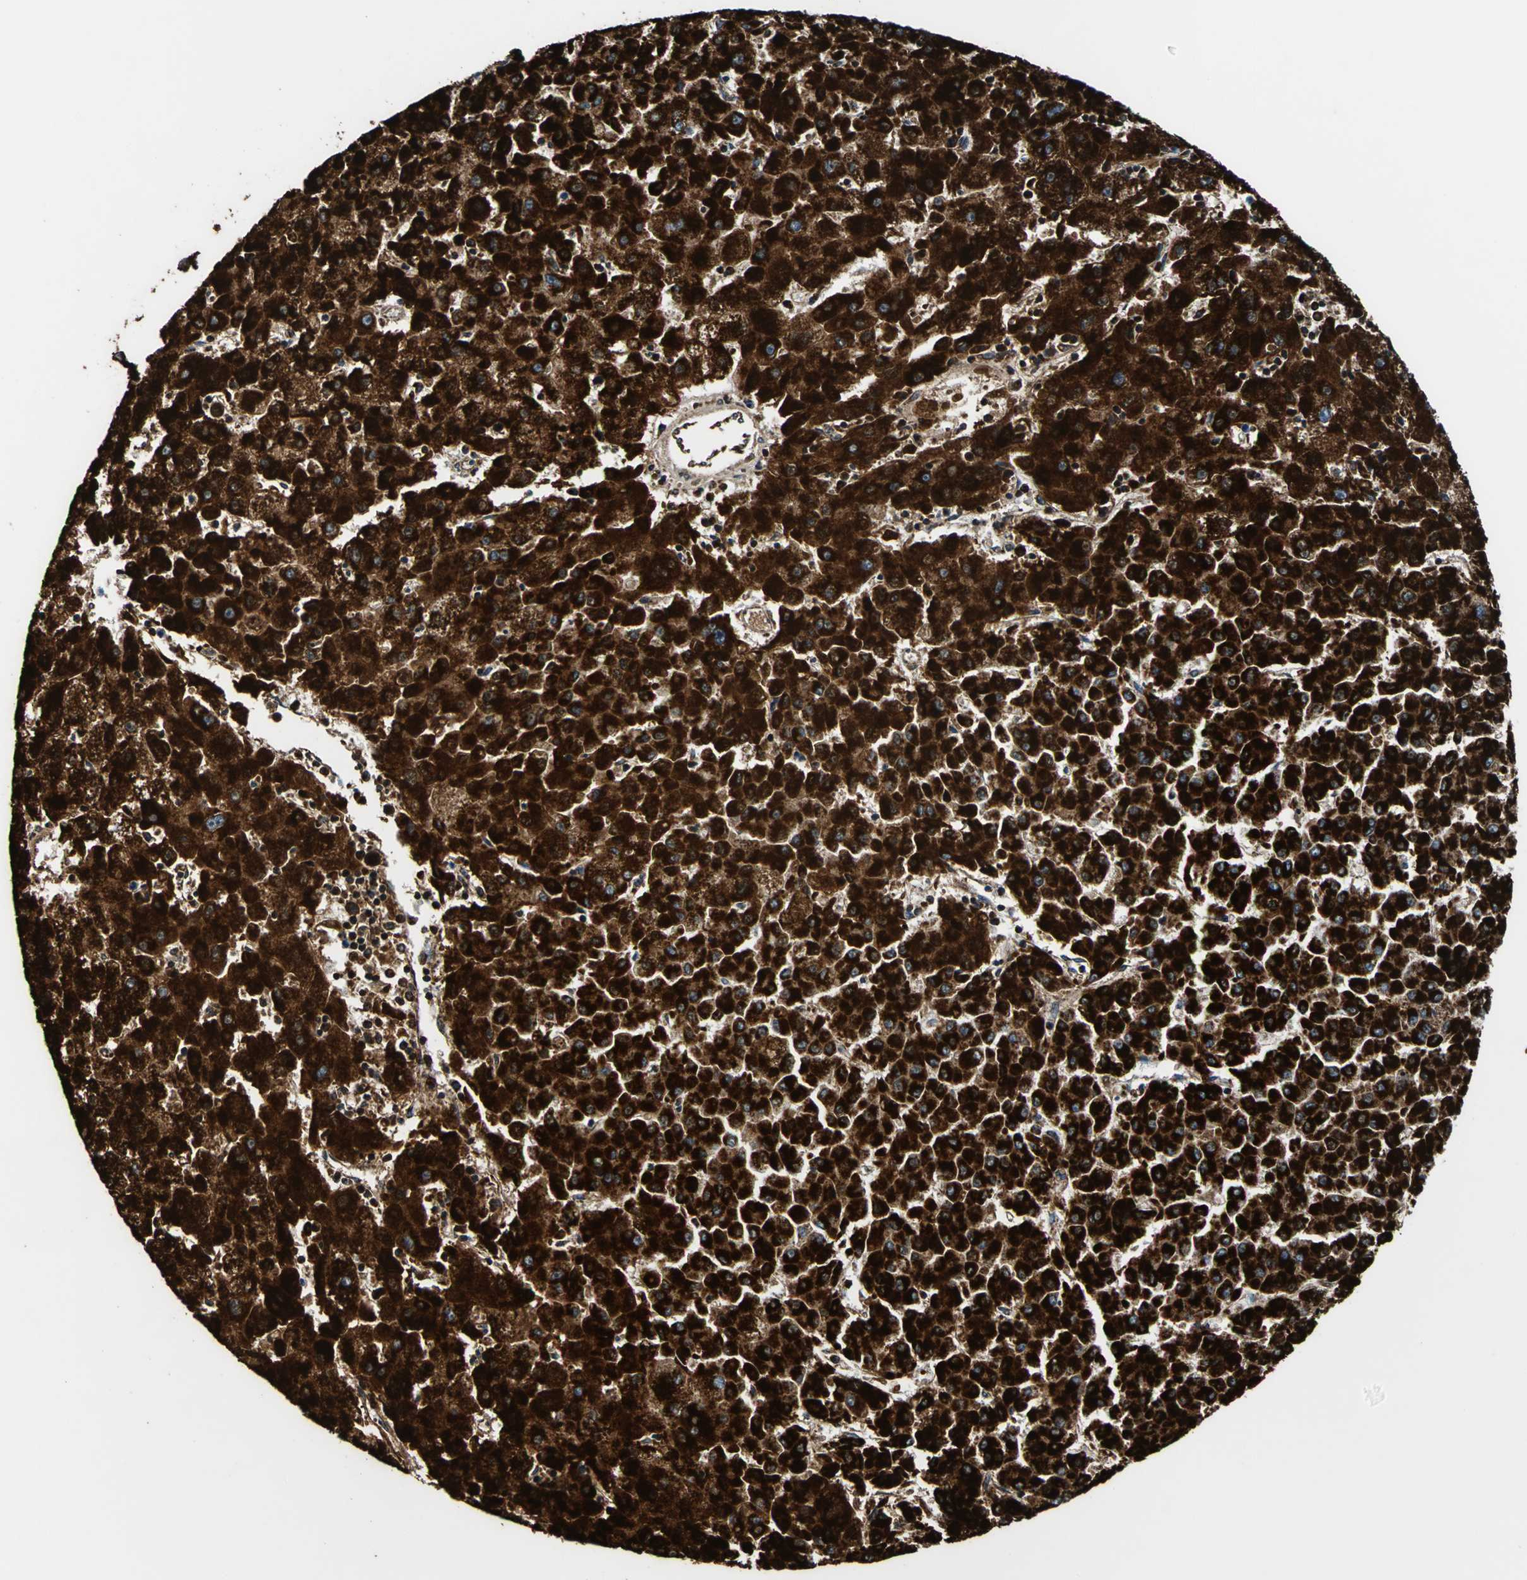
{"staining": {"intensity": "strong", "quantity": ">75%", "location": "cytoplasmic/membranous"}, "tissue": "liver cancer", "cell_type": "Tumor cells", "image_type": "cancer", "snomed": [{"axis": "morphology", "description": "Carcinoma, Hepatocellular, NOS"}, {"axis": "topography", "description": "Liver"}], "caption": "The photomicrograph demonstrates a brown stain indicating the presence of a protein in the cytoplasmic/membranous of tumor cells in liver hepatocellular carcinoma. (IHC, brightfield microscopy, high magnification).", "gene": "ECH1", "patient": {"sex": "male", "age": 72}}